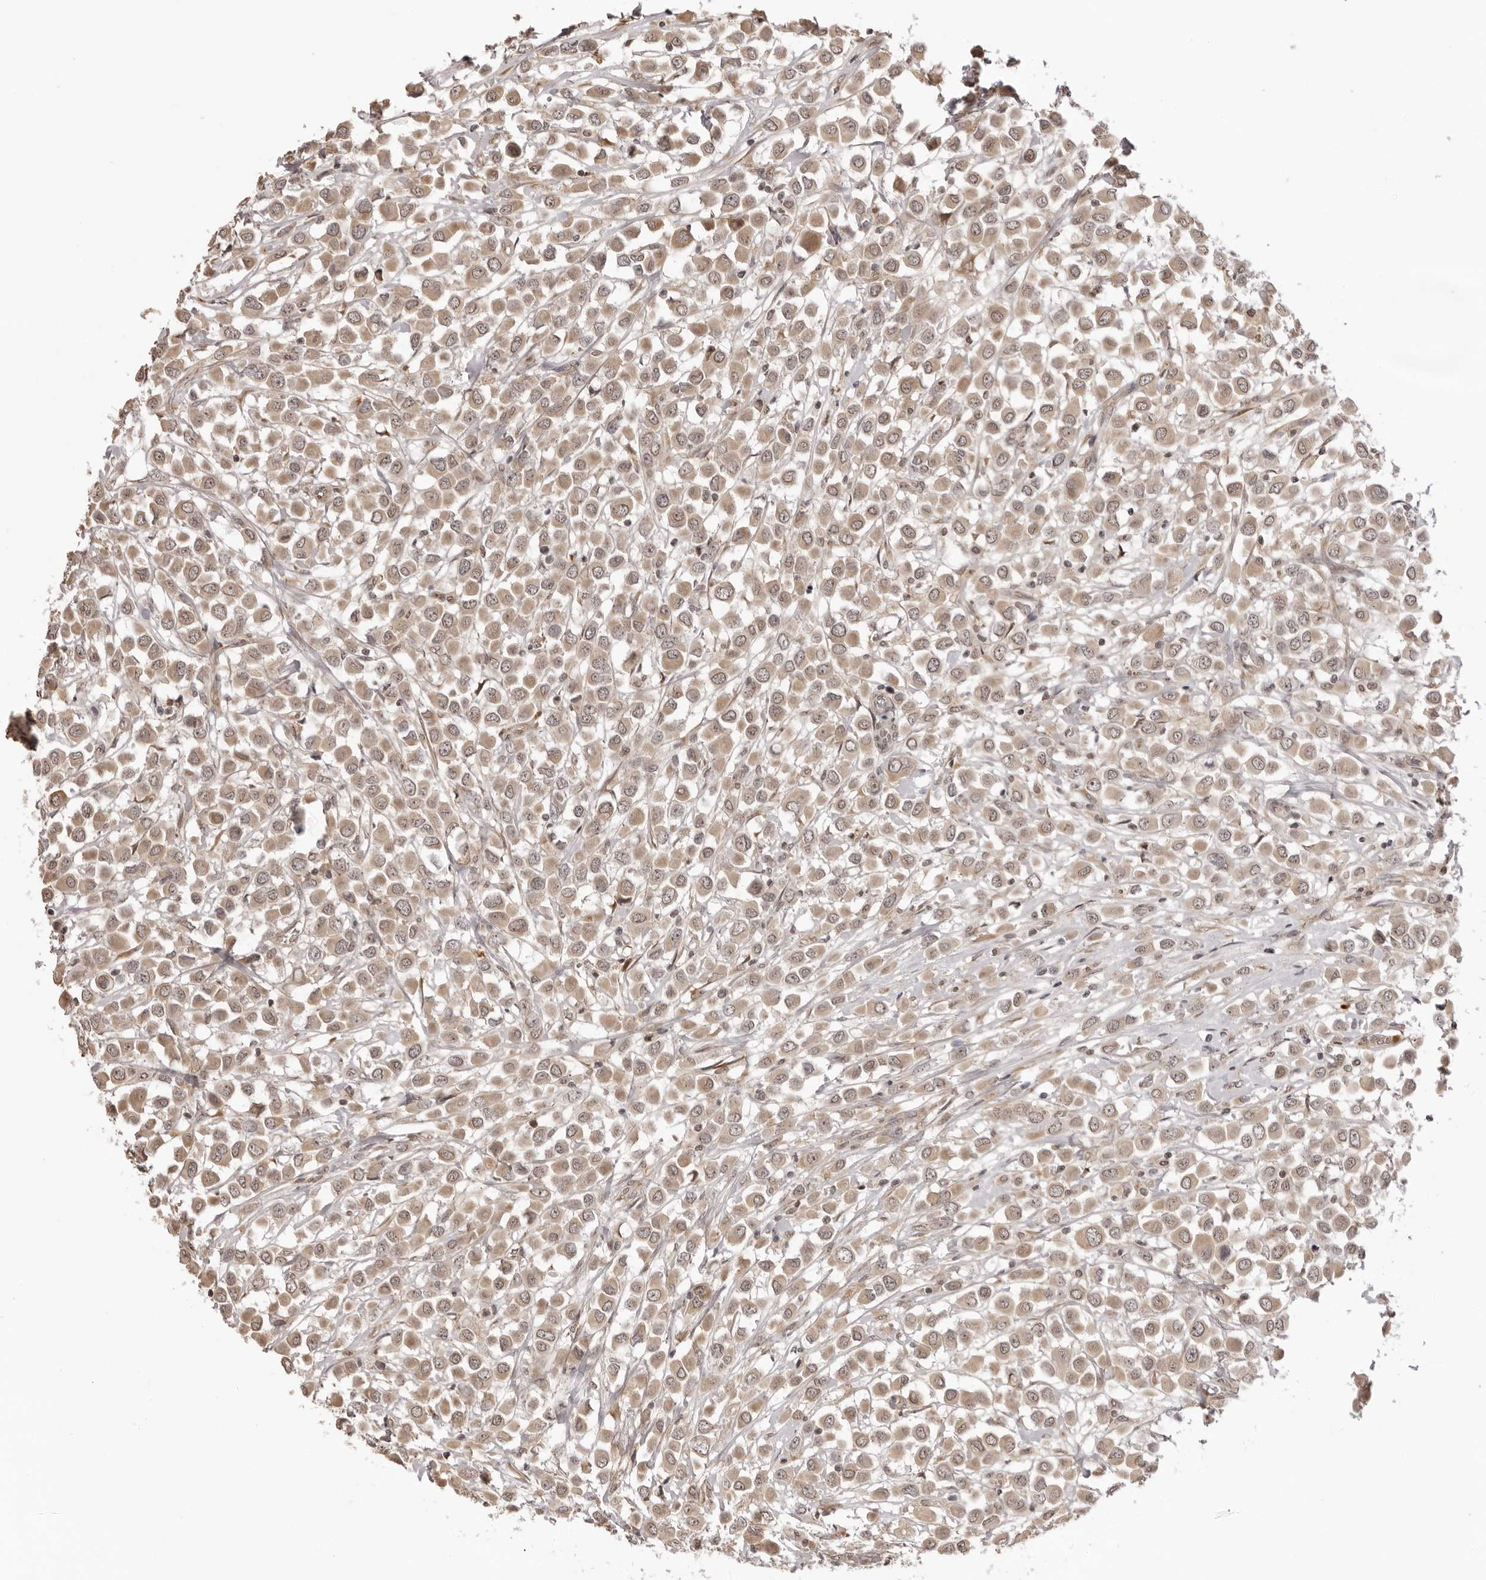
{"staining": {"intensity": "moderate", "quantity": ">75%", "location": "cytoplasmic/membranous"}, "tissue": "breast cancer", "cell_type": "Tumor cells", "image_type": "cancer", "snomed": [{"axis": "morphology", "description": "Duct carcinoma"}, {"axis": "topography", "description": "Breast"}], "caption": "Moderate cytoplasmic/membranous positivity is seen in approximately >75% of tumor cells in breast cancer (invasive ductal carcinoma). (DAB (3,3'-diaminobenzidine) IHC with brightfield microscopy, high magnification).", "gene": "ZC3H11A", "patient": {"sex": "female", "age": 61}}